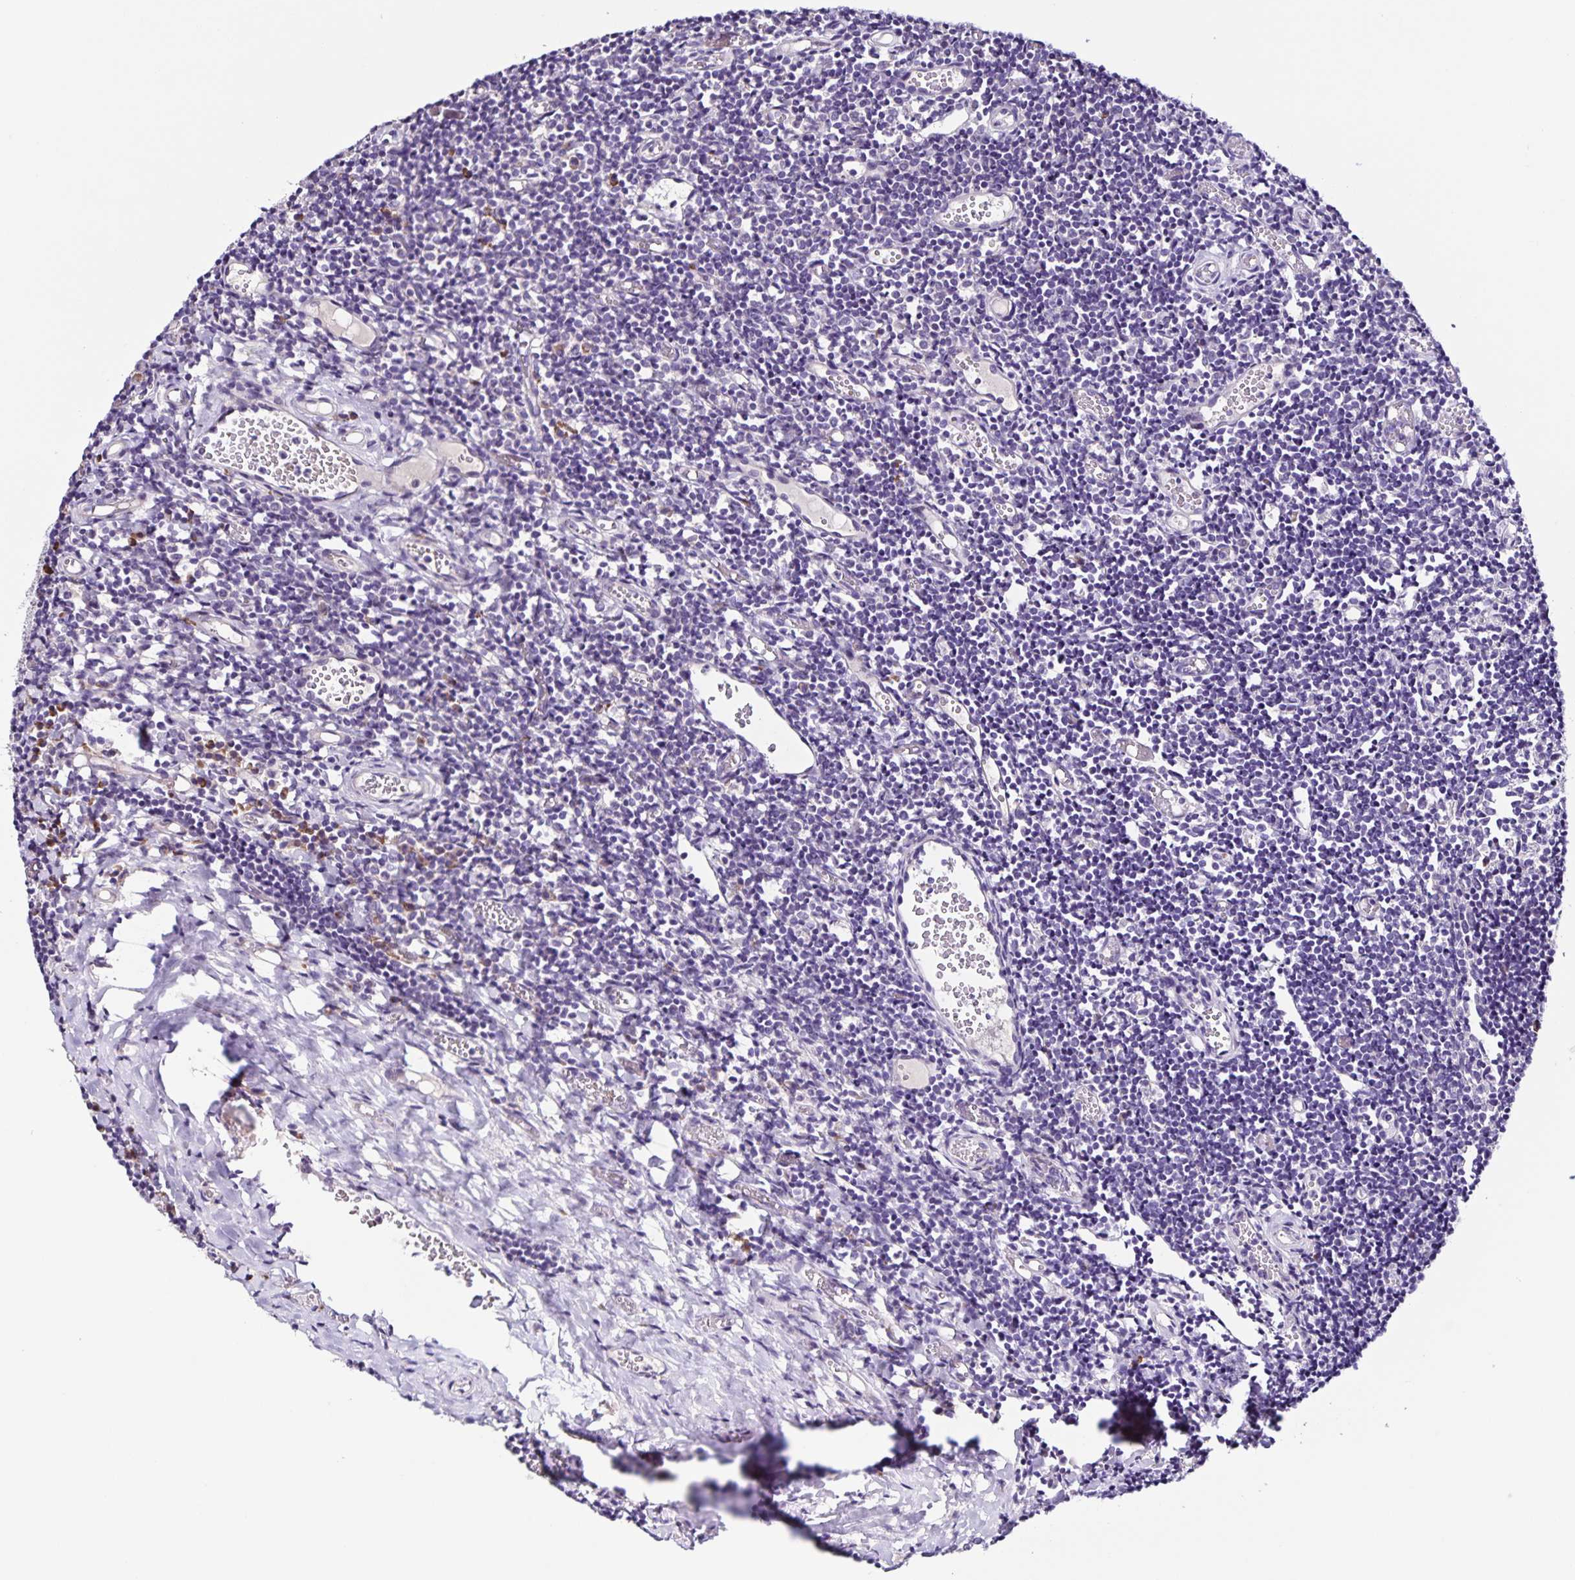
{"staining": {"intensity": "moderate", "quantity": "<25%", "location": "cytoplasmic/membranous"}, "tissue": "tonsil", "cell_type": "Germinal center cells", "image_type": "normal", "snomed": [{"axis": "morphology", "description": "Normal tissue, NOS"}, {"axis": "topography", "description": "Tonsil"}], "caption": "This is a micrograph of immunohistochemistry (IHC) staining of normal tonsil, which shows moderate expression in the cytoplasmic/membranous of germinal center cells.", "gene": "RNFT2", "patient": {"sex": "female", "age": 10}}